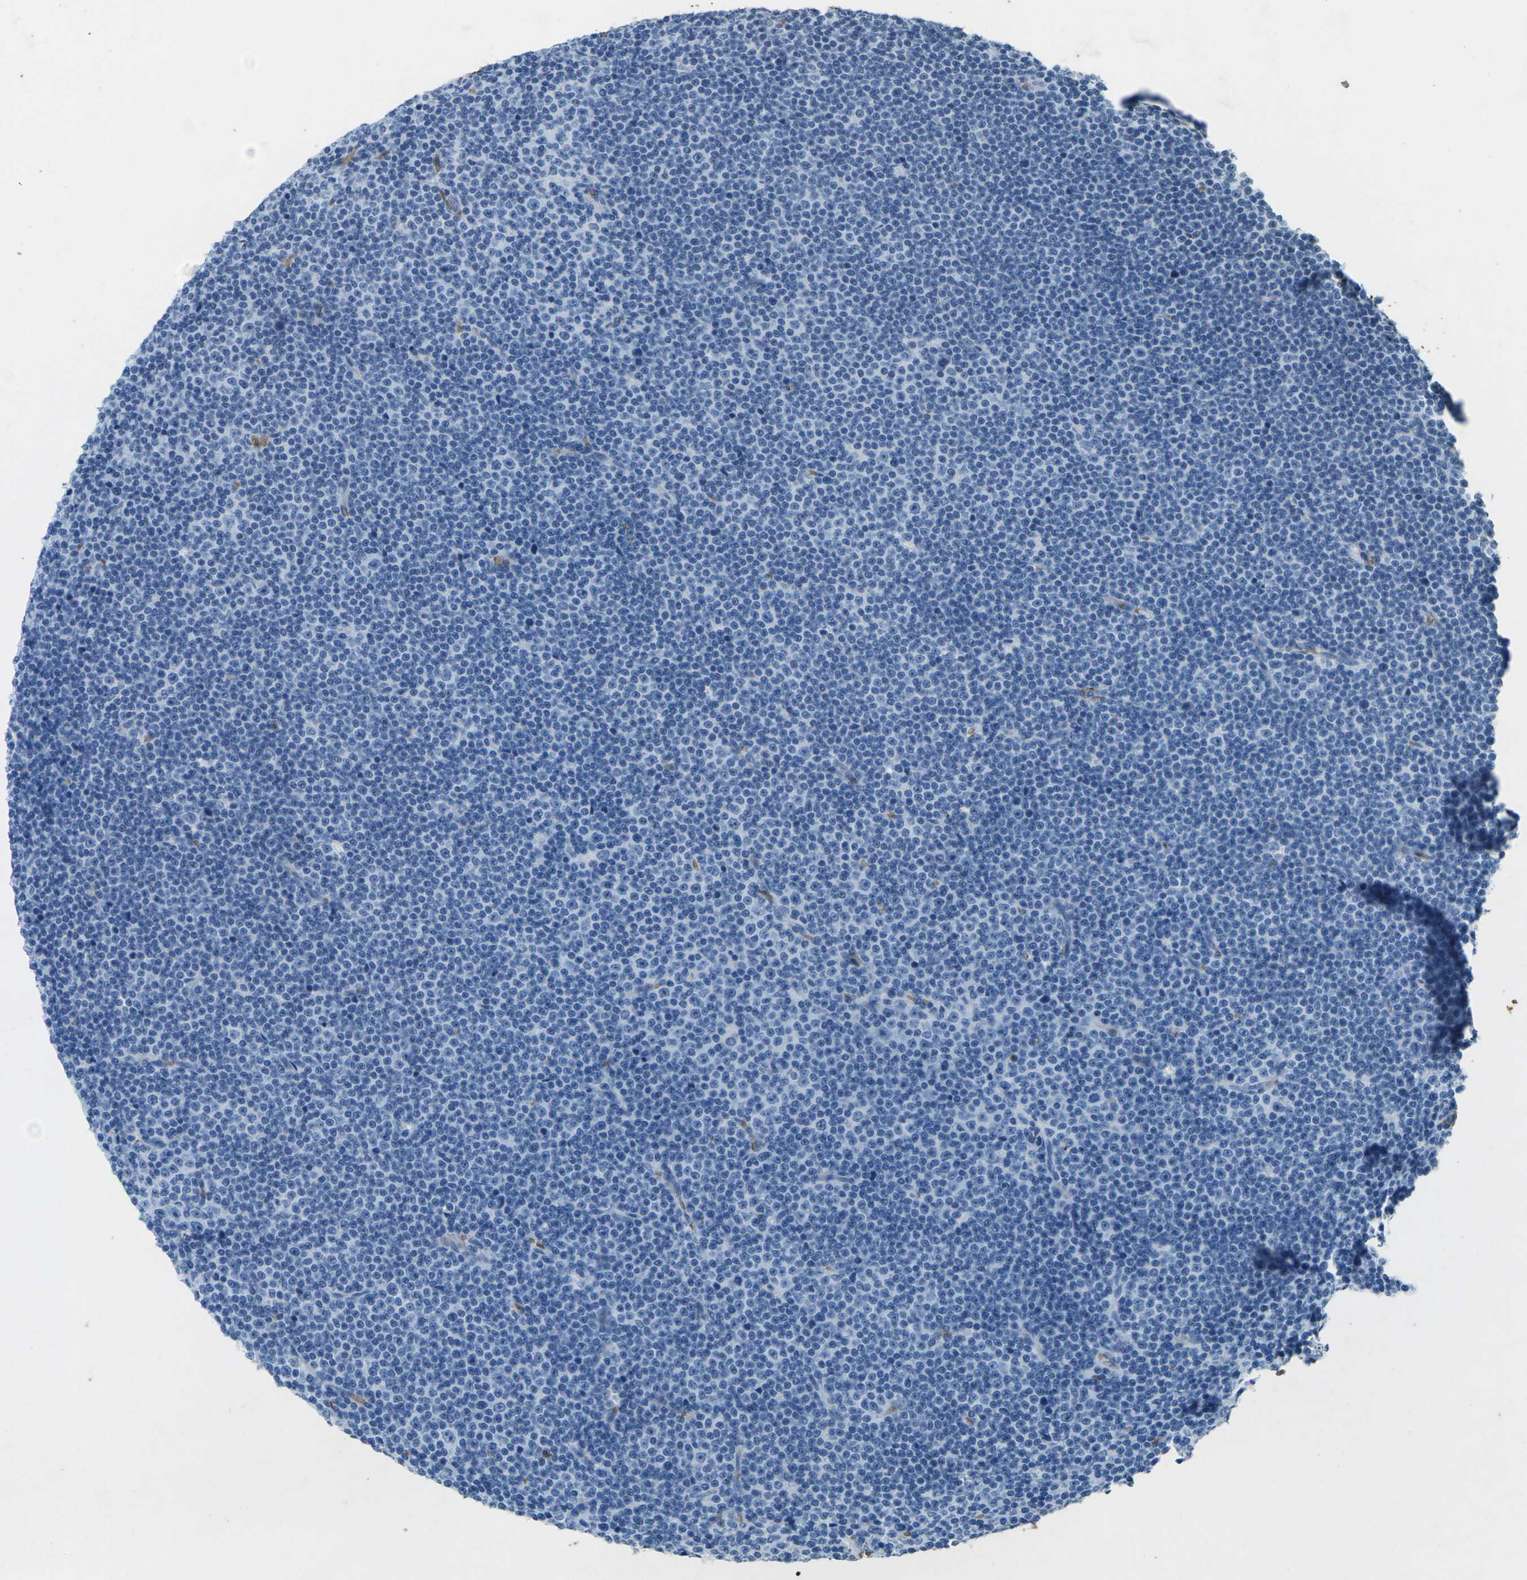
{"staining": {"intensity": "negative", "quantity": "none", "location": "none"}, "tissue": "lymphoma", "cell_type": "Tumor cells", "image_type": "cancer", "snomed": [{"axis": "morphology", "description": "Malignant lymphoma, non-Hodgkin's type, Low grade"}, {"axis": "topography", "description": "Lymph node"}], "caption": "This is a histopathology image of immunohistochemistry staining of malignant lymphoma, non-Hodgkin's type (low-grade), which shows no positivity in tumor cells.", "gene": "HBB", "patient": {"sex": "female", "age": 67}}